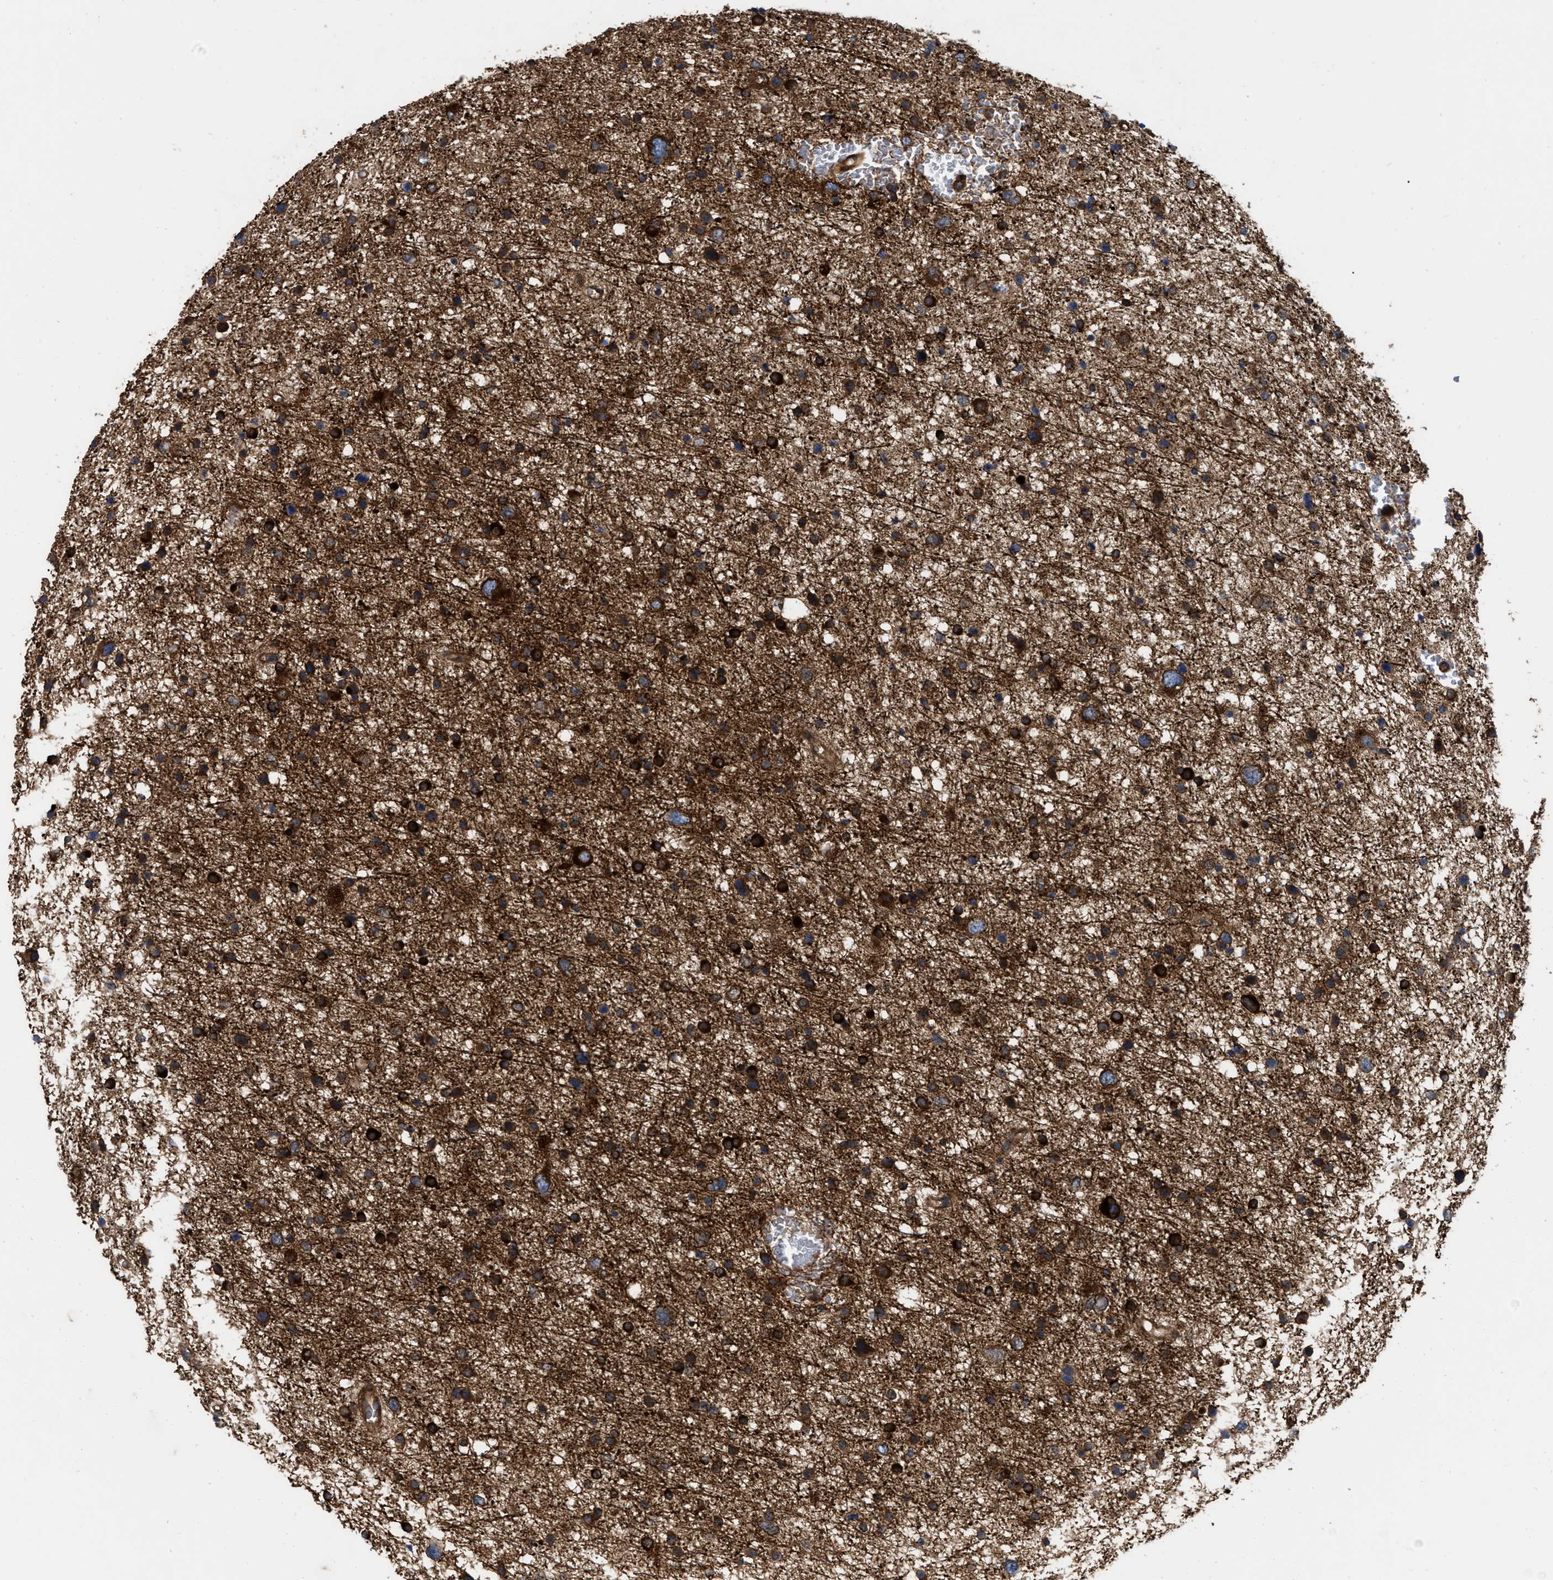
{"staining": {"intensity": "strong", "quantity": ">75%", "location": "cytoplasmic/membranous"}, "tissue": "glioma", "cell_type": "Tumor cells", "image_type": "cancer", "snomed": [{"axis": "morphology", "description": "Glioma, malignant, Low grade"}, {"axis": "topography", "description": "Brain"}], "caption": "Glioma tissue shows strong cytoplasmic/membranous staining in about >75% of tumor cells The staining is performed using DAB brown chromogen to label protein expression. The nuclei are counter-stained blue using hematoxylin.", "gene": "RABEP1", "patient": {"sex": "female", "age": 37}}